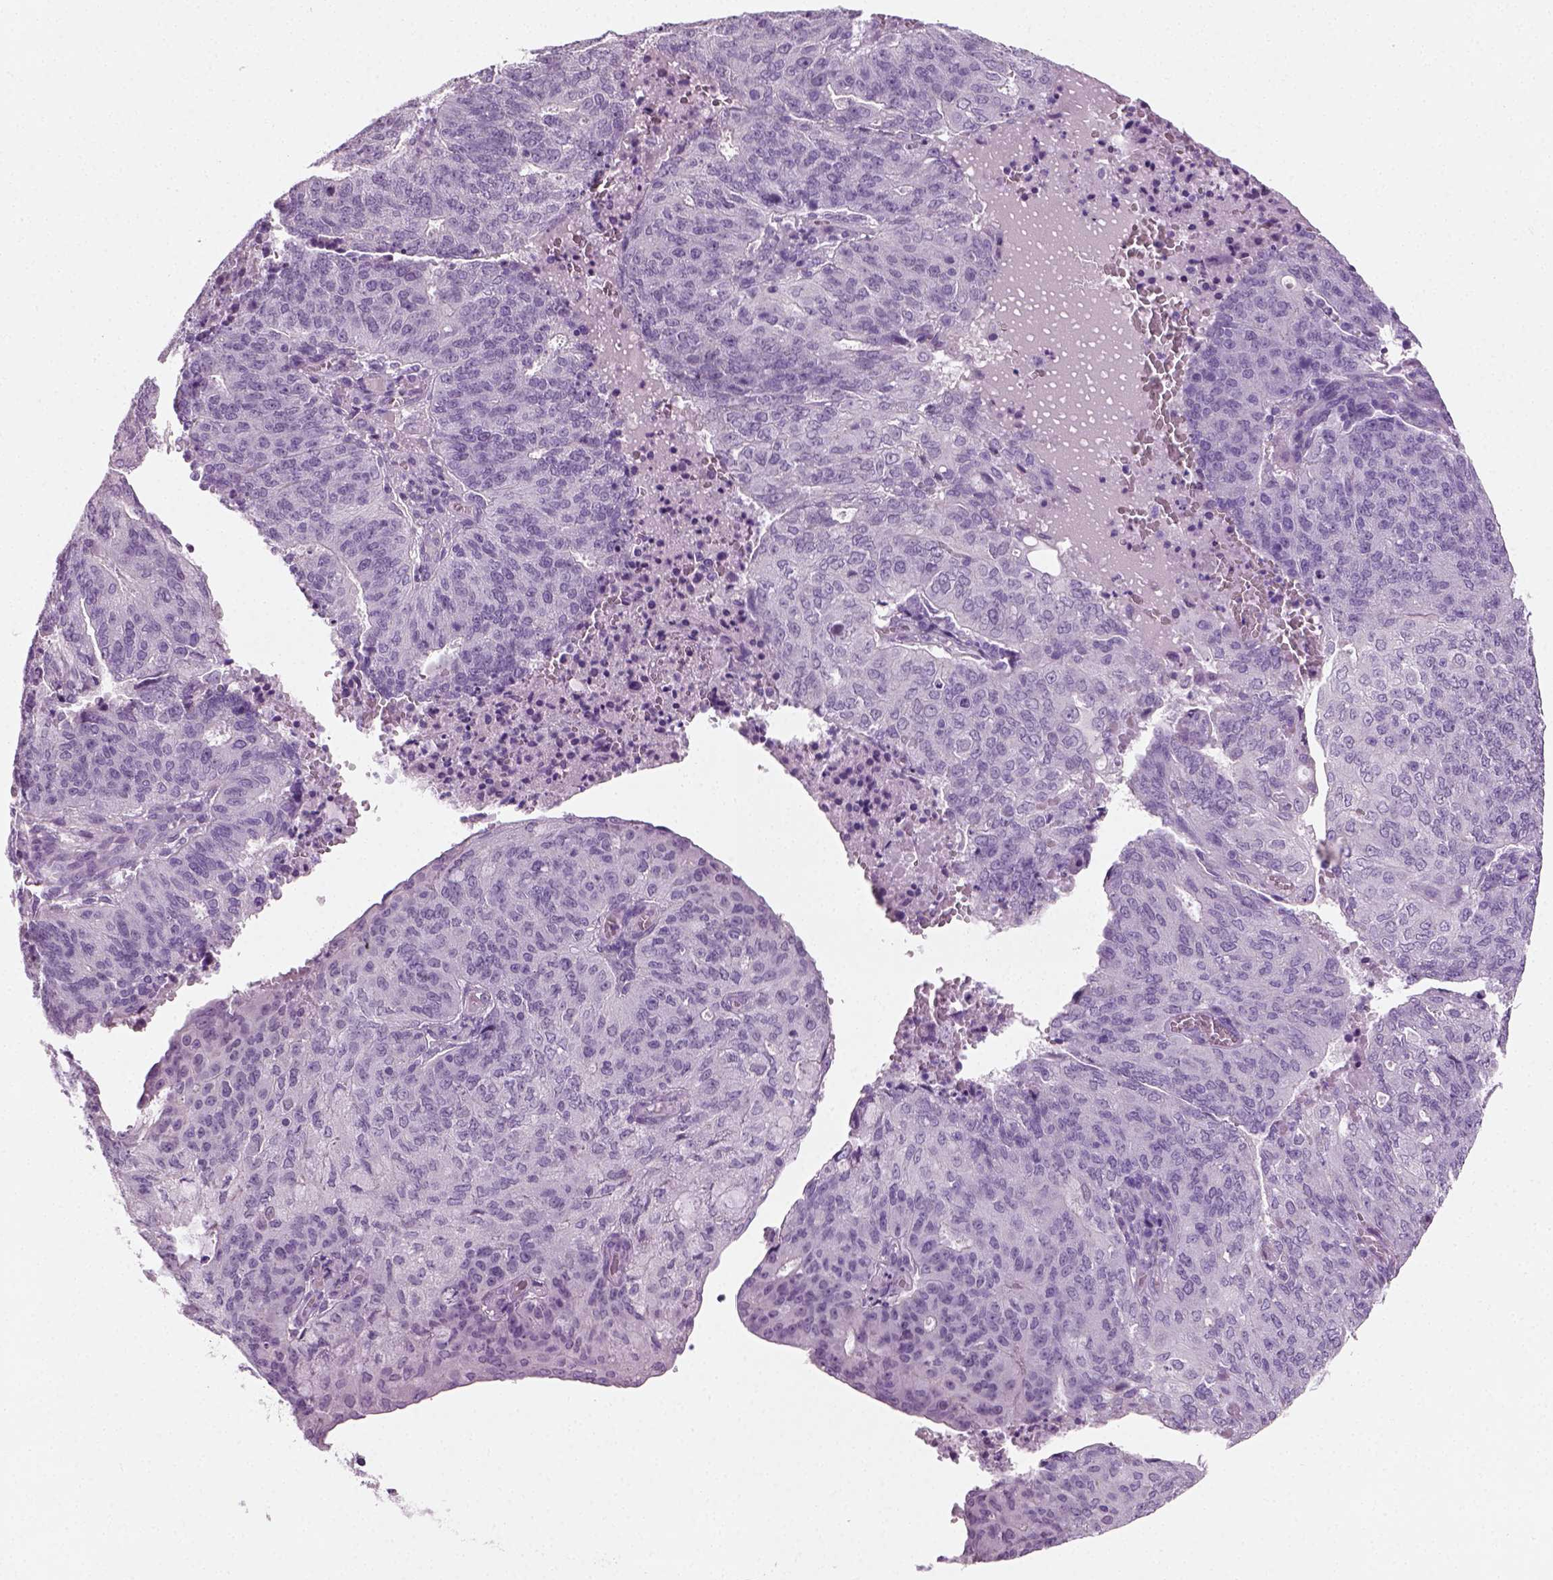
{"staining": {"intensity": "negative", "quantity": "none", "location": "none"}, "tissue": "endometrial cancer", "cell_type": "Tumor cells", "image_type": "cancer", "snomed": [{"axis": "morphology", "description": "Adenocarcinoma, NOS"}, {"axis": "topography", "description": "Endometrium"}], "caption": "This micrograph is of adenocarcinoma (endometrial) stained with immunohistochemistry to label a protein in brown with the nuclei are counter-stained blue. There is no staining in tumor cells. (Brightfield microscopy of DAB immunohistochemistry (IHC) at high magnification).", "gene": "SPATA31E1", "patient": {"sex": "female", "age": 82}}